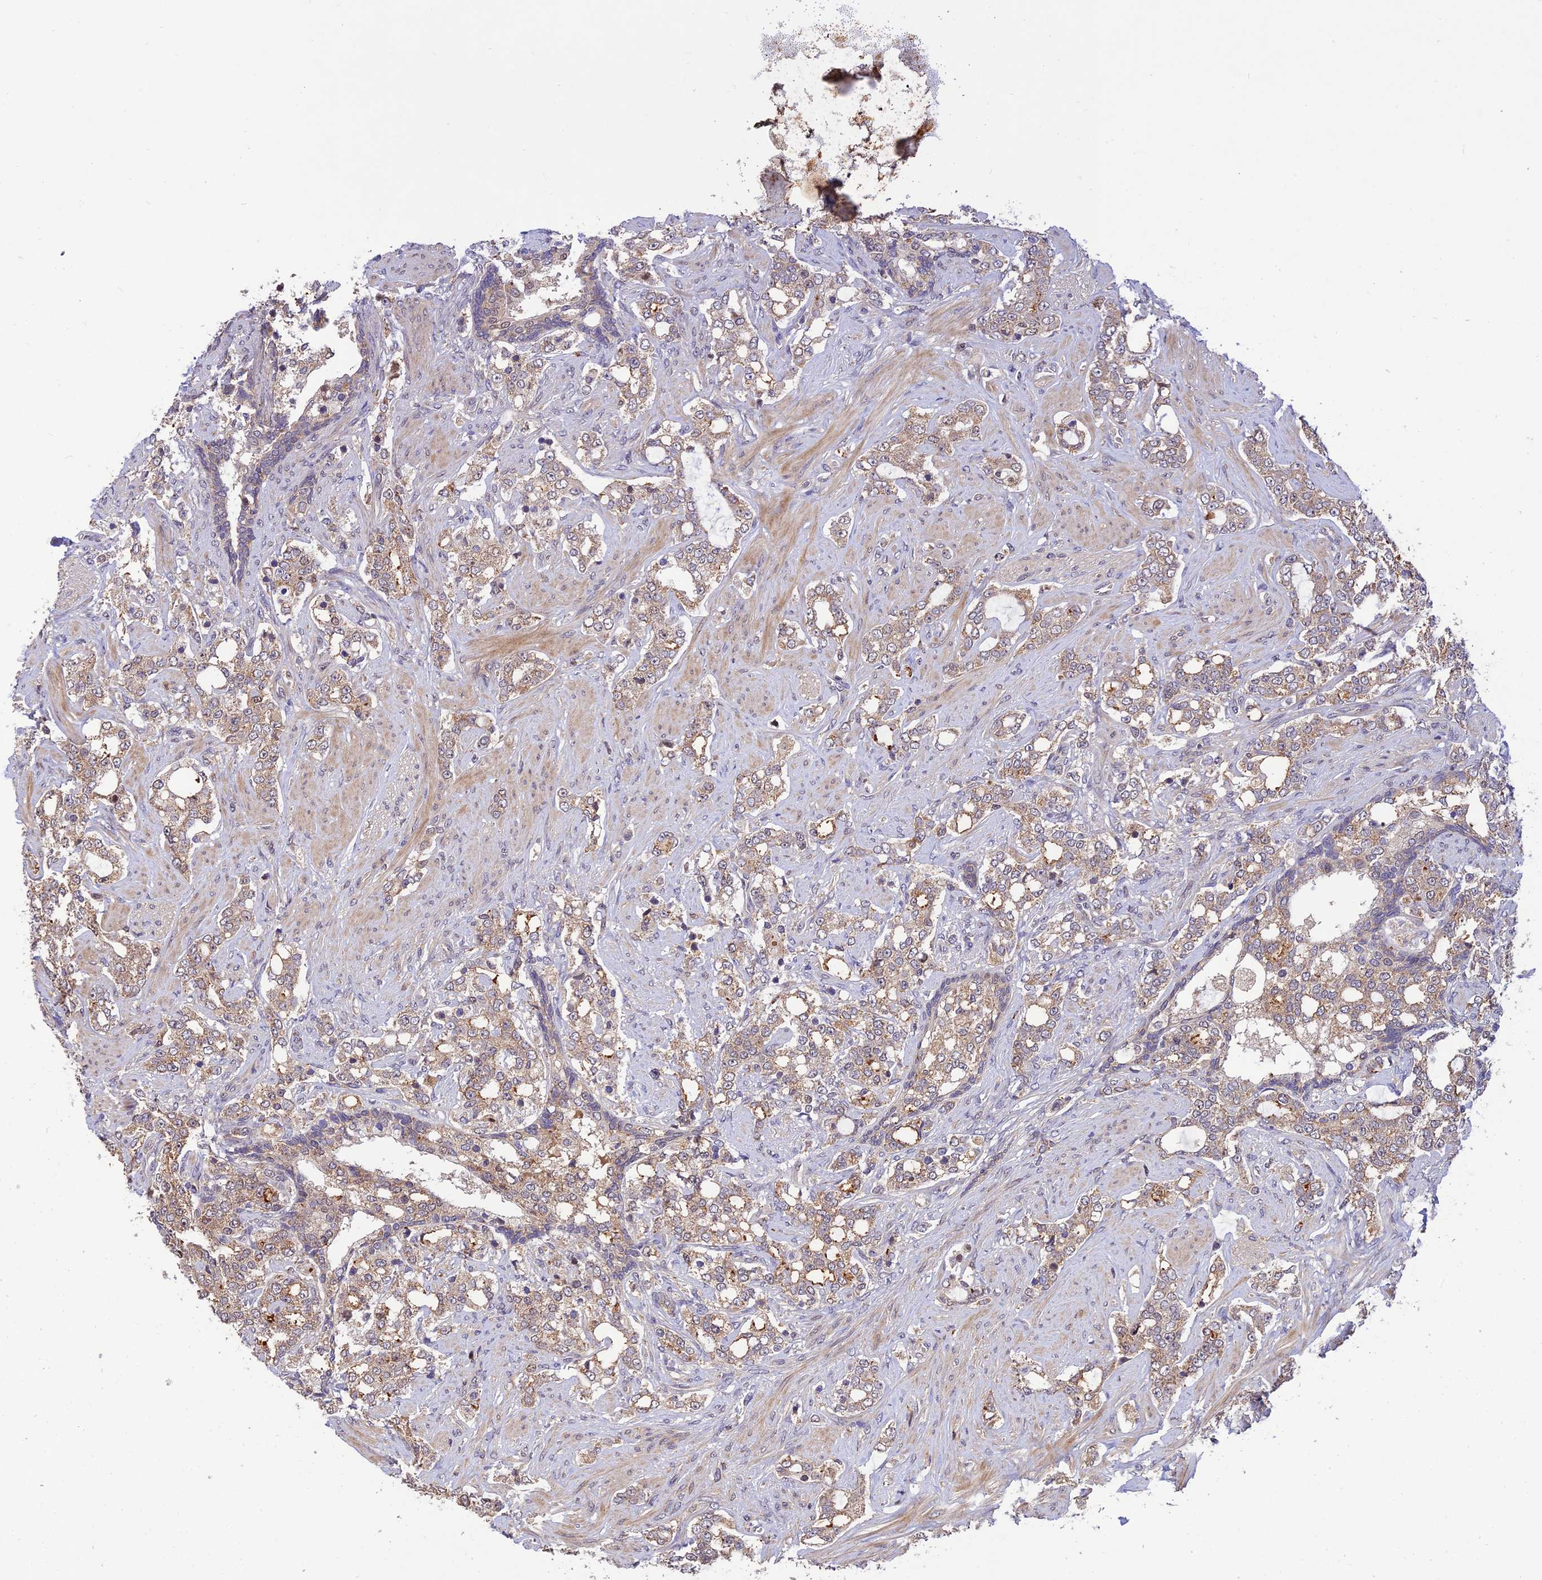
{"staining": {"intensity": "moderate", "quantity": ">75%", "location": "cytoplasmic/membranous"}, "tissue": "prostate cancer", "cell_type": "Tumor cells", "image_type": "cancer", "snomed": [{"axis": "morphology", "description": "Adenocarcinoma, High grade"}, {"axis": "topography", "description": "Prostate"}], "caption": "Approximately >75% of tumor cells in prostate cancer (high-grade adenocarcinoma) show moderate cytoplasmic/membranous protein positivity as visualized by brown immunohistochemical staining.", "gene": "REV1", "patient": {"sex": "male", "age": 64}}